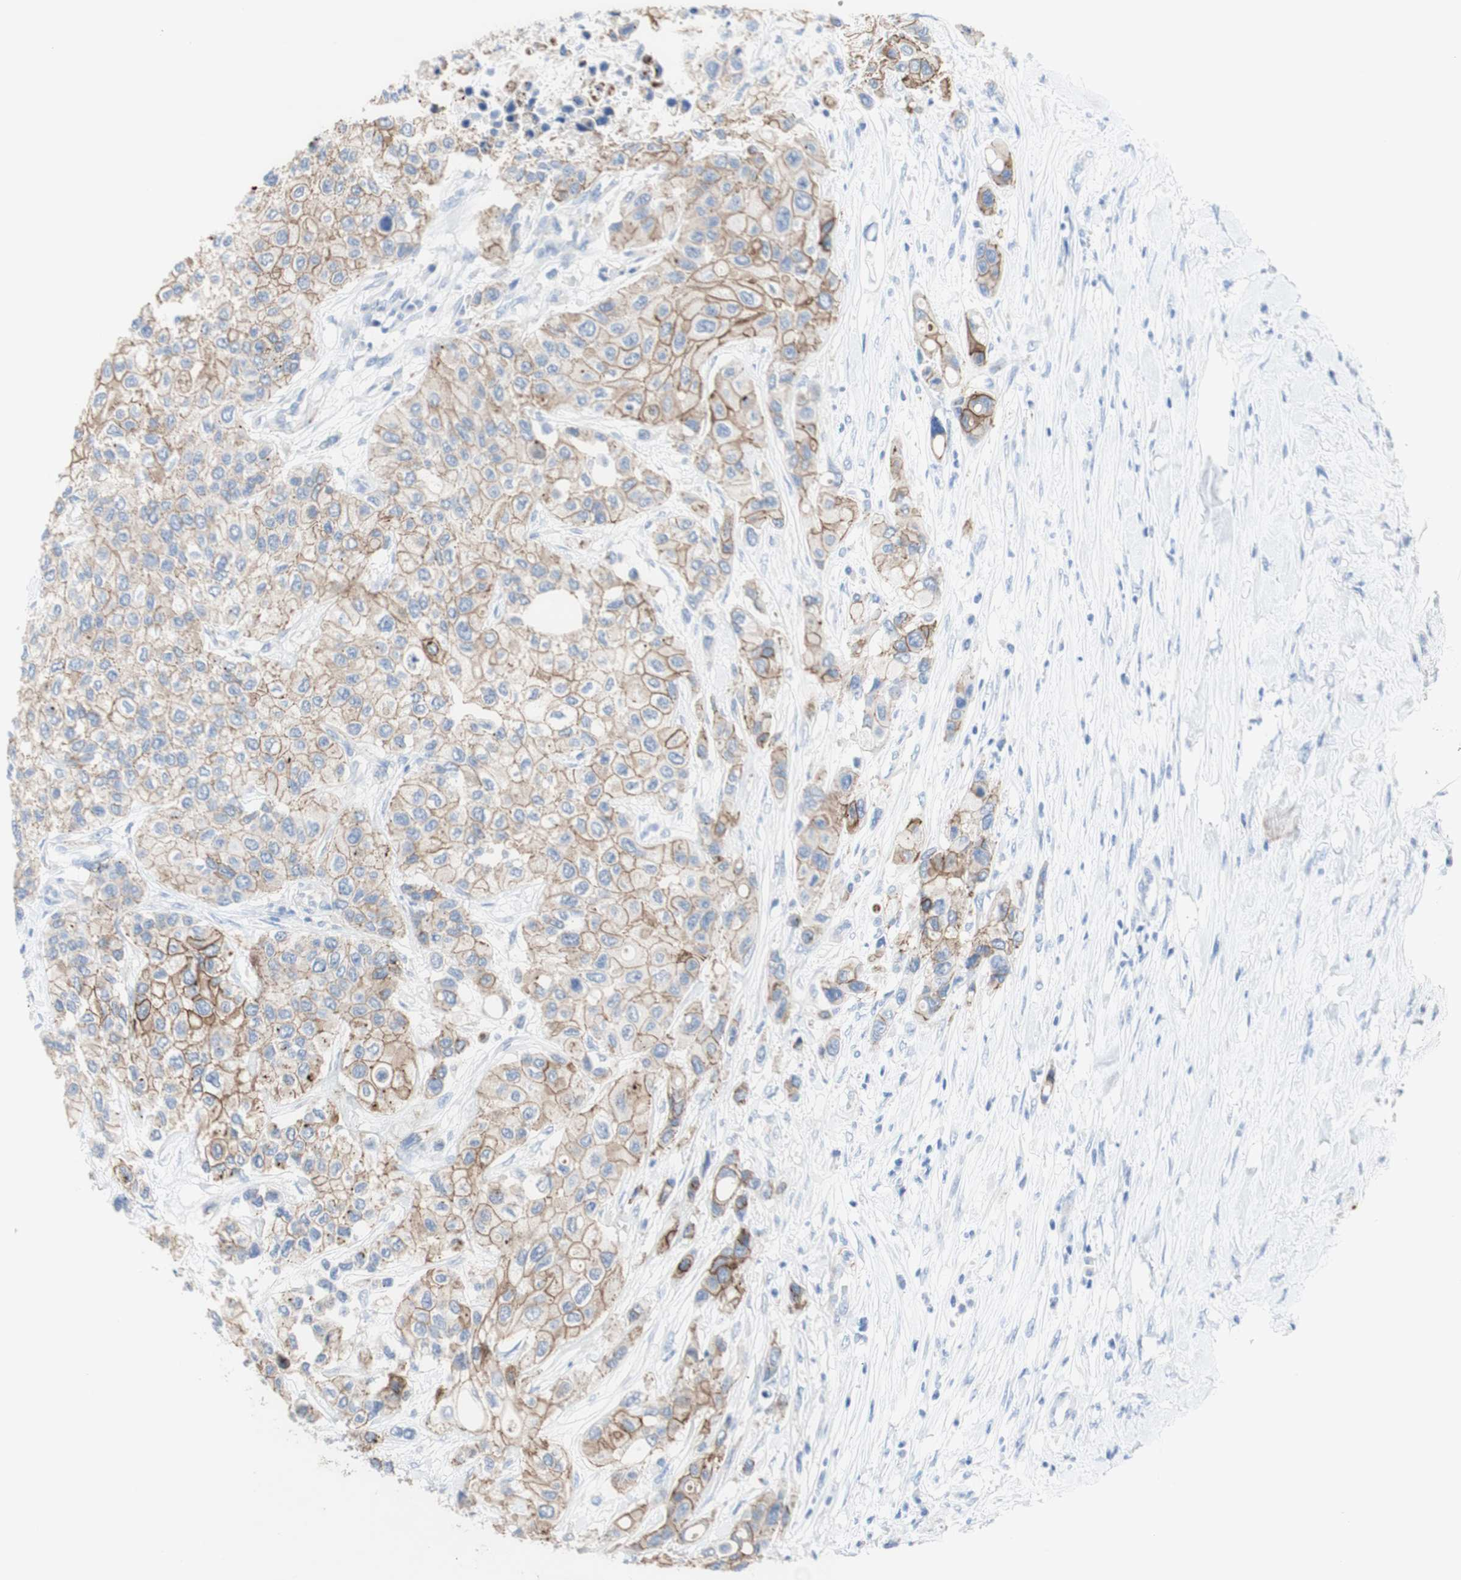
{"staining": {"intensity": "moderate", "quantity": ">75%", "location": "cytoplasmic/membranous"}, "tissue": "urothelial cancer", "cell_type": "Tumor cells", "image_type": "cancer", "snomed": [{"axis": "morphology", "description": "Urothelial carcinoma, High grade"}, {"axis": "topography", "description": "Urinary bladder"}], "caption": "Human high-grade urothelial carcinoma stained with a brown dye reveals moderate cytoplasmic/membranous positive positivity in approximately >75% of tumor cells.", "gene": "DSC2", "patient": {"sex": "female", "age": 56}}